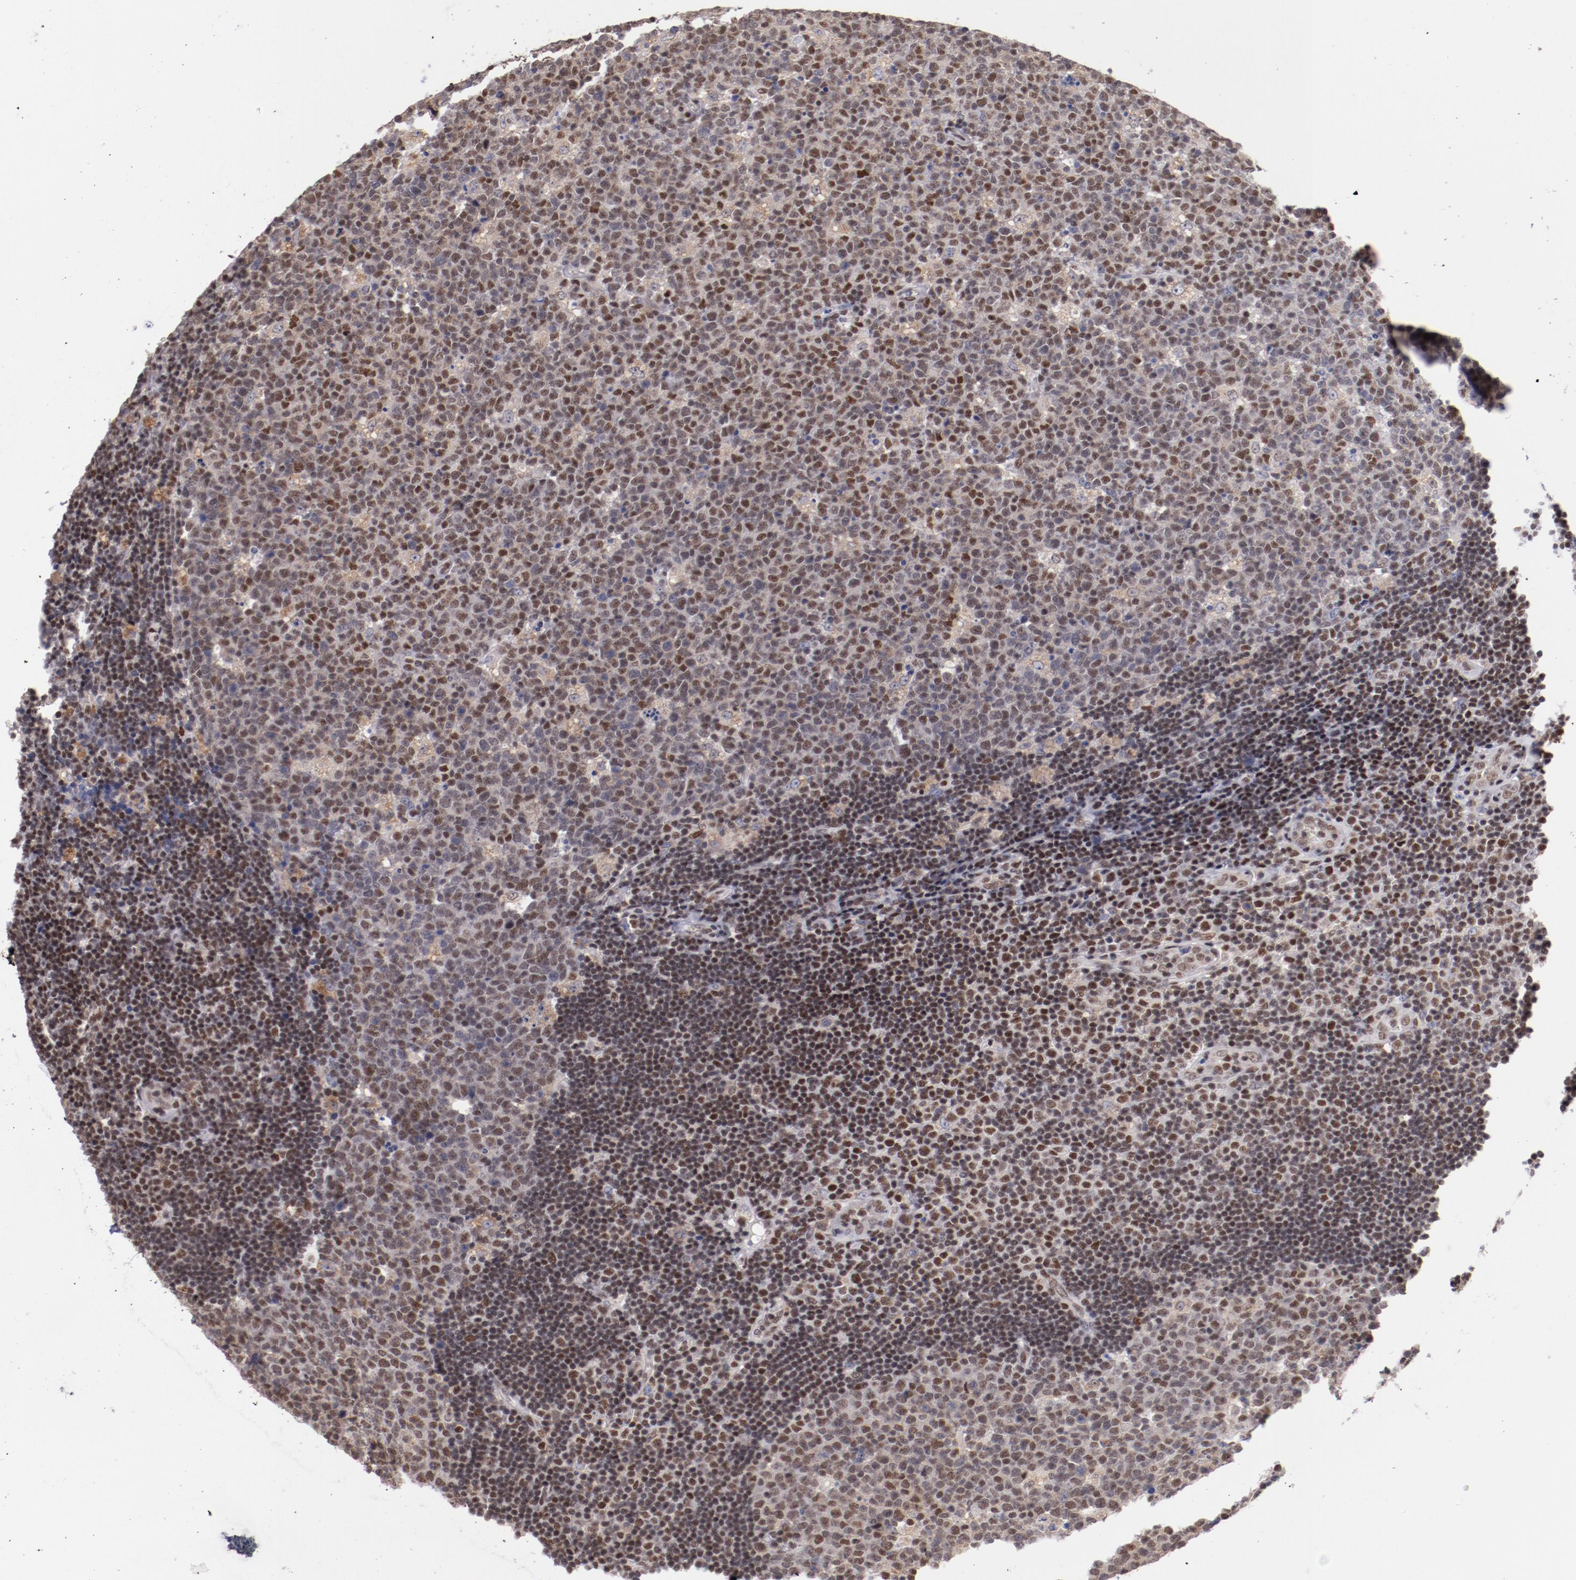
{"staining": {"intensity": "moderate", "quantity": "25%-75%", "location": "nuclear"}, "tissue": "lymph node", "cell_type": "Germinal center cells", "image_type": "normal", "snomed": [{"axis": "morphology", "description": "Normal tissue, NOS"}, {"axis": "topography", "description": "Lymph node"}, {"axis": "topography", "description": "Salivary gland"}], "caption": "A high-resolution photomicrograph shows immunohistochemistry staining of normal lymph node, which shows moderate nuclear expression in about 25%-75% of germinal center cells. The protein of interest is shown in brown color, while the nuclei are stained blue.", "gene": "SRF", "patient": {"sex": "male", "age": 8}}